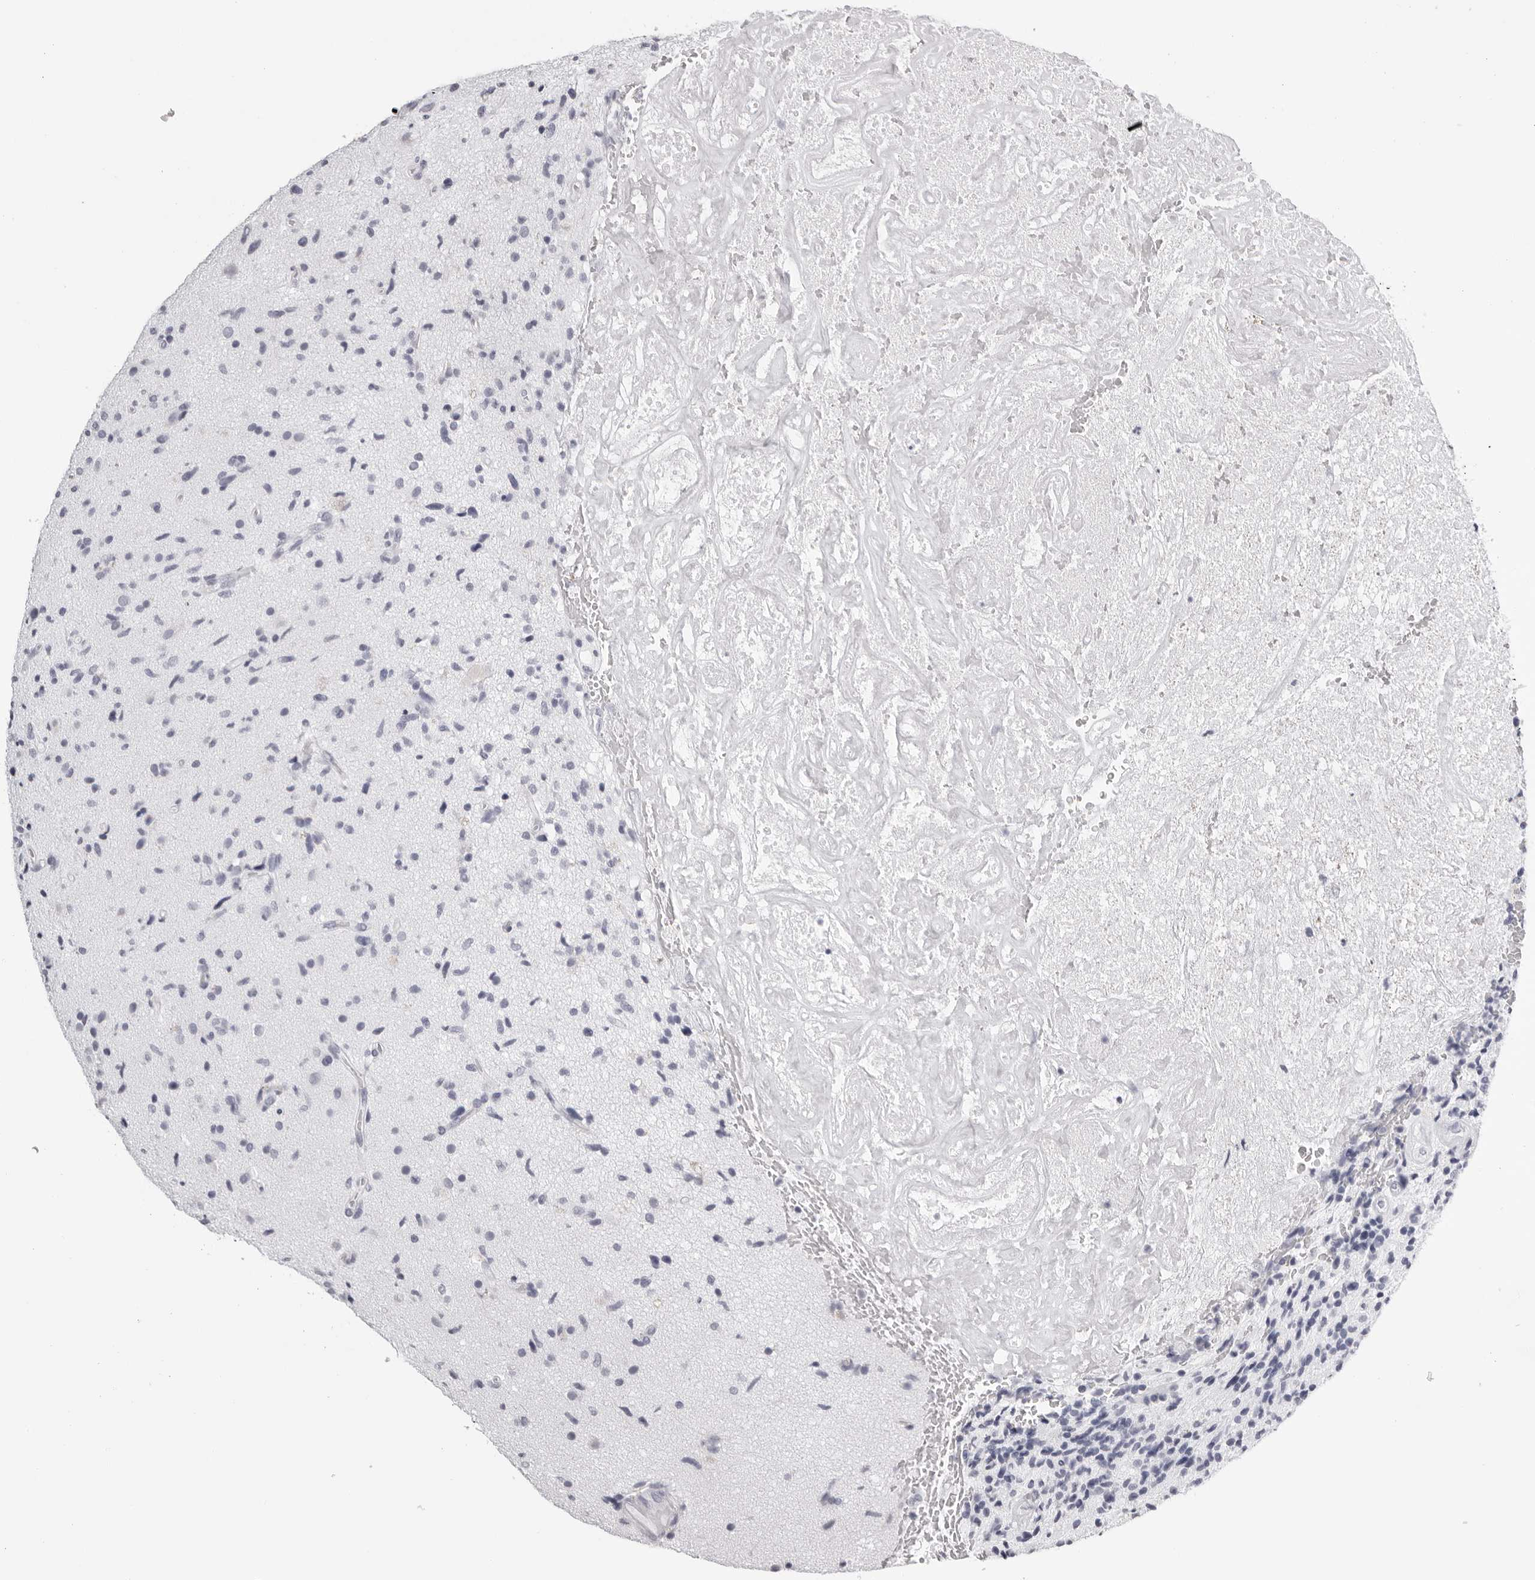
{"staining": {"intensity": "negative", "quantity": "none", "location": "none"}, "tissue": "glioma", "cell_type": "Tumor cells", "image_type": "cancer", "snomed": [{"axis": "morphology", "description": "Glioma, malignant, High grade"}, {"axis": "topography", "description": "Brain"}], "caption": "Tumor cells show no significant protein staining in glioma.", "gene": "RHO", "patient": {"sex": "male", "age": 72}}